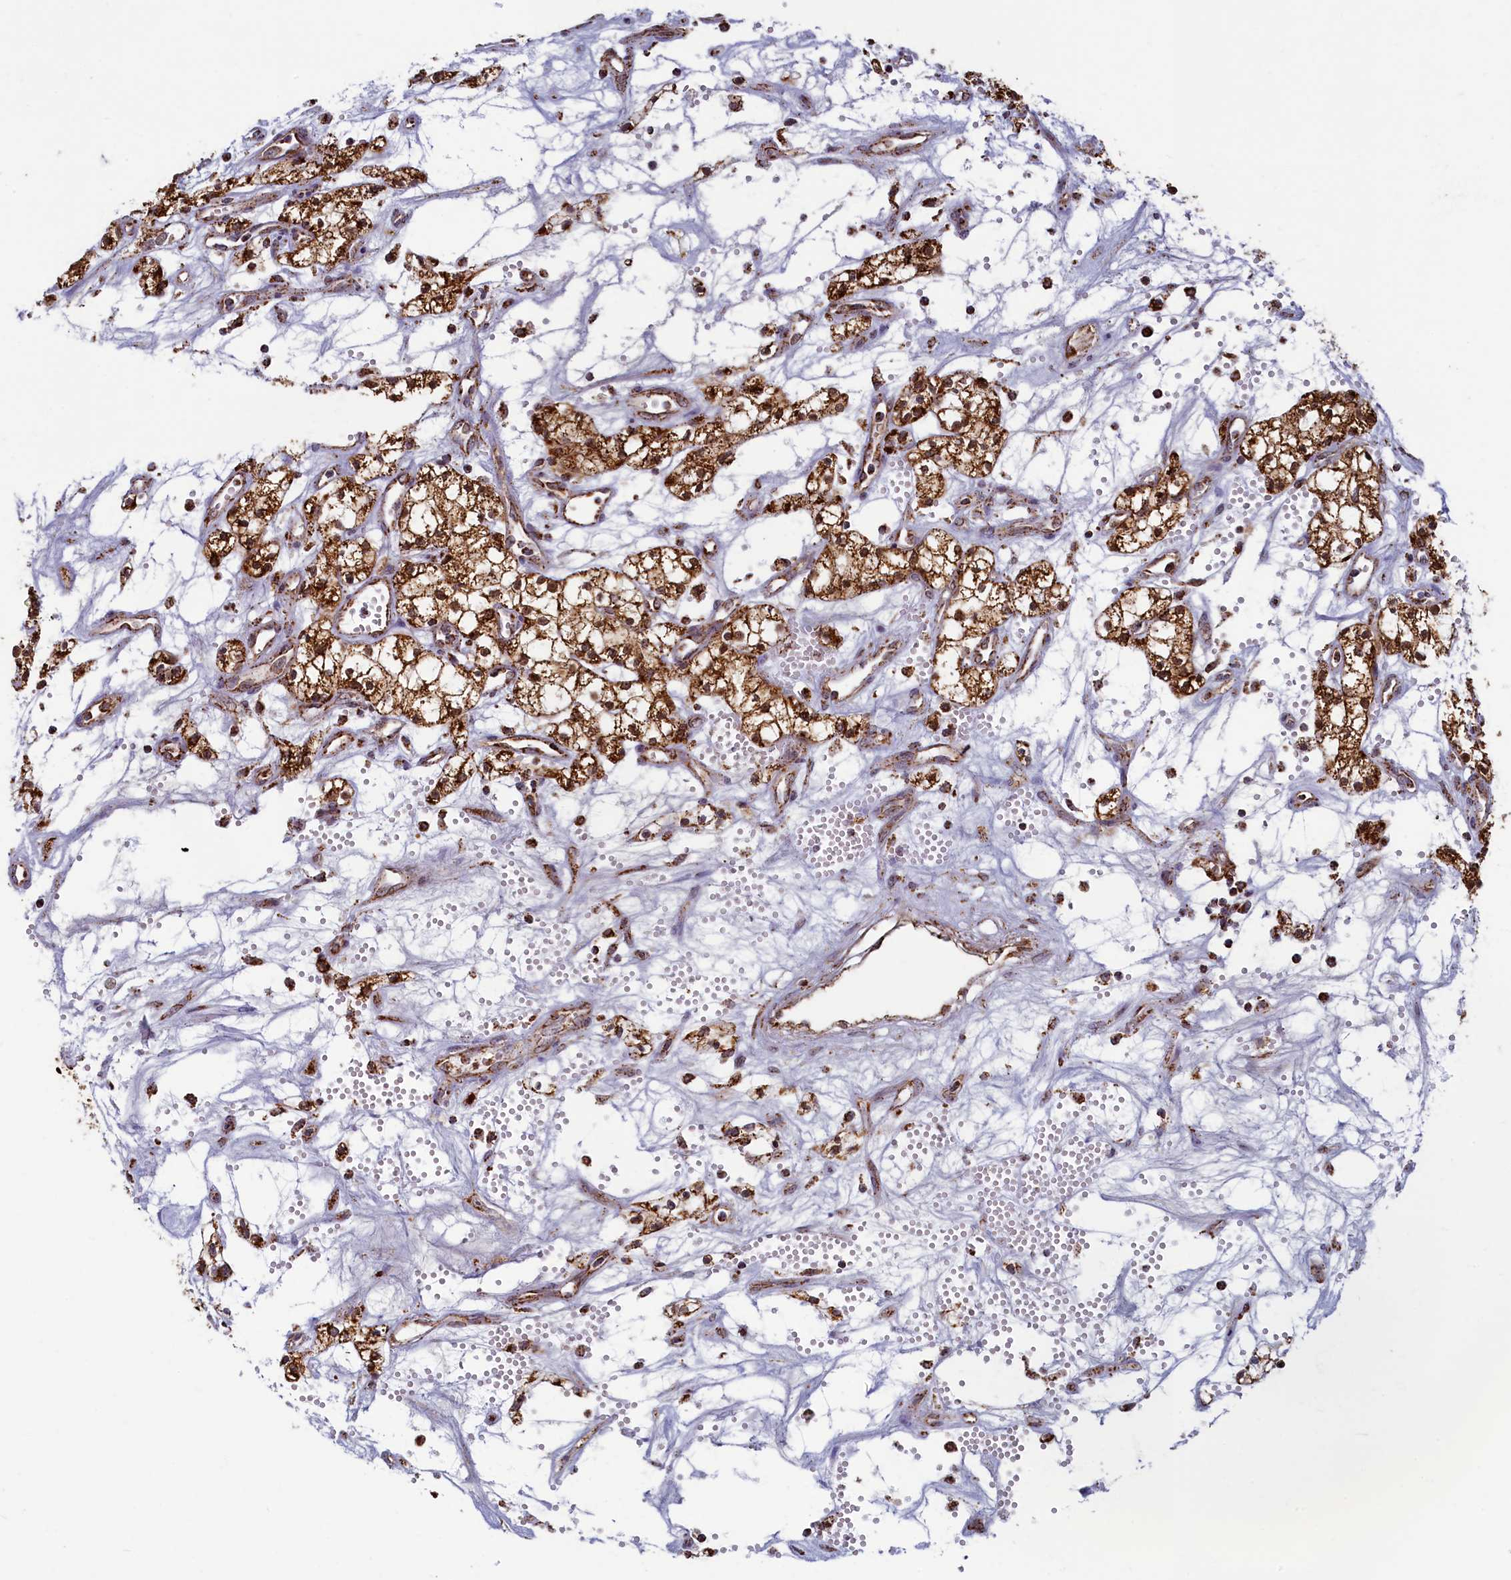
{"staining": {"intensity": "strong", "quantity": ">75%", "location": "cytoplasmic/membranous"}, "tissue": "renal cancer", "cell_type": "Tumor cells", "image_type": "cancer", "snomed": [{"axis": "morphology", "description": "Adenocarcinoma, NOS"}, {"axis": "topography", "description": "Kidney"}], "caption": "Immunohistochemistry staining of adenocarcinoma (renal), which shows high levels of strong cytoplasmic/membranous expression in approximately >75% of tumor cells indicating strong cytoplasmic/membranous protein staining. The staining was performed using DAB (3,3'-diaminobenzidine) (brown) for protein detection and nuclei were counterstained in hematoxylin (blue).", "gene": "SPR", "patient": {"sex": "male", "age": 59}}